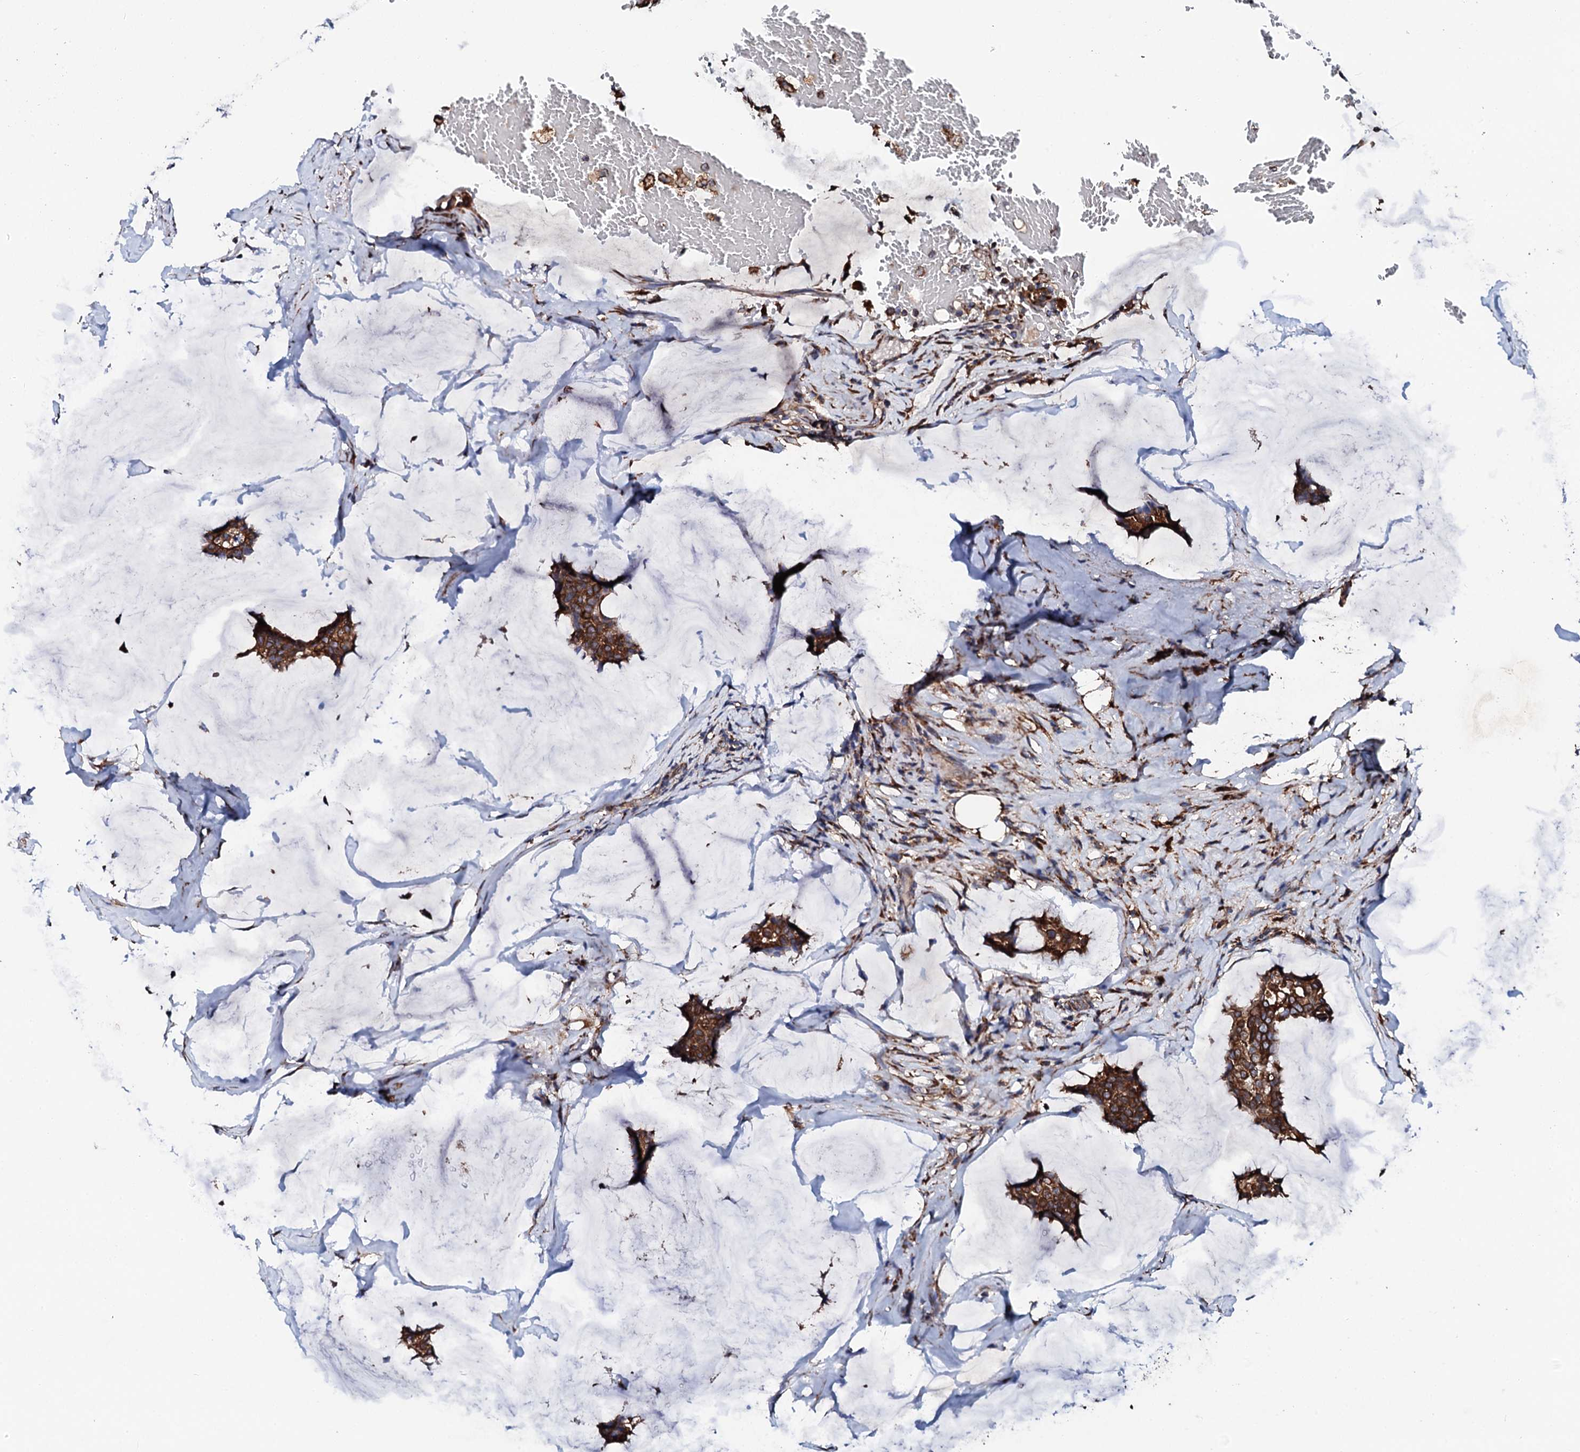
{"staining": {"intensity": "strong", "quantity": ">75%", "location": "cytoplasmic/membranous"}, "tissue": "breast cancer", "cell_type": "Tumor cells", "image_type": "cancer", "snomed": [{"axis": "morphology", "description": "Duct carcinoma"}, {"axis": "topography", "description": "Breast"}], "caption": "About >75% of tumor cells in intraductal carcinoma (breast) display strong cytoplasmic/membranous protein positivity as visualized by brown immunohistochemical staining.", "gene": "CKAP5", "patient": {"sex": "female", "age": 93}}